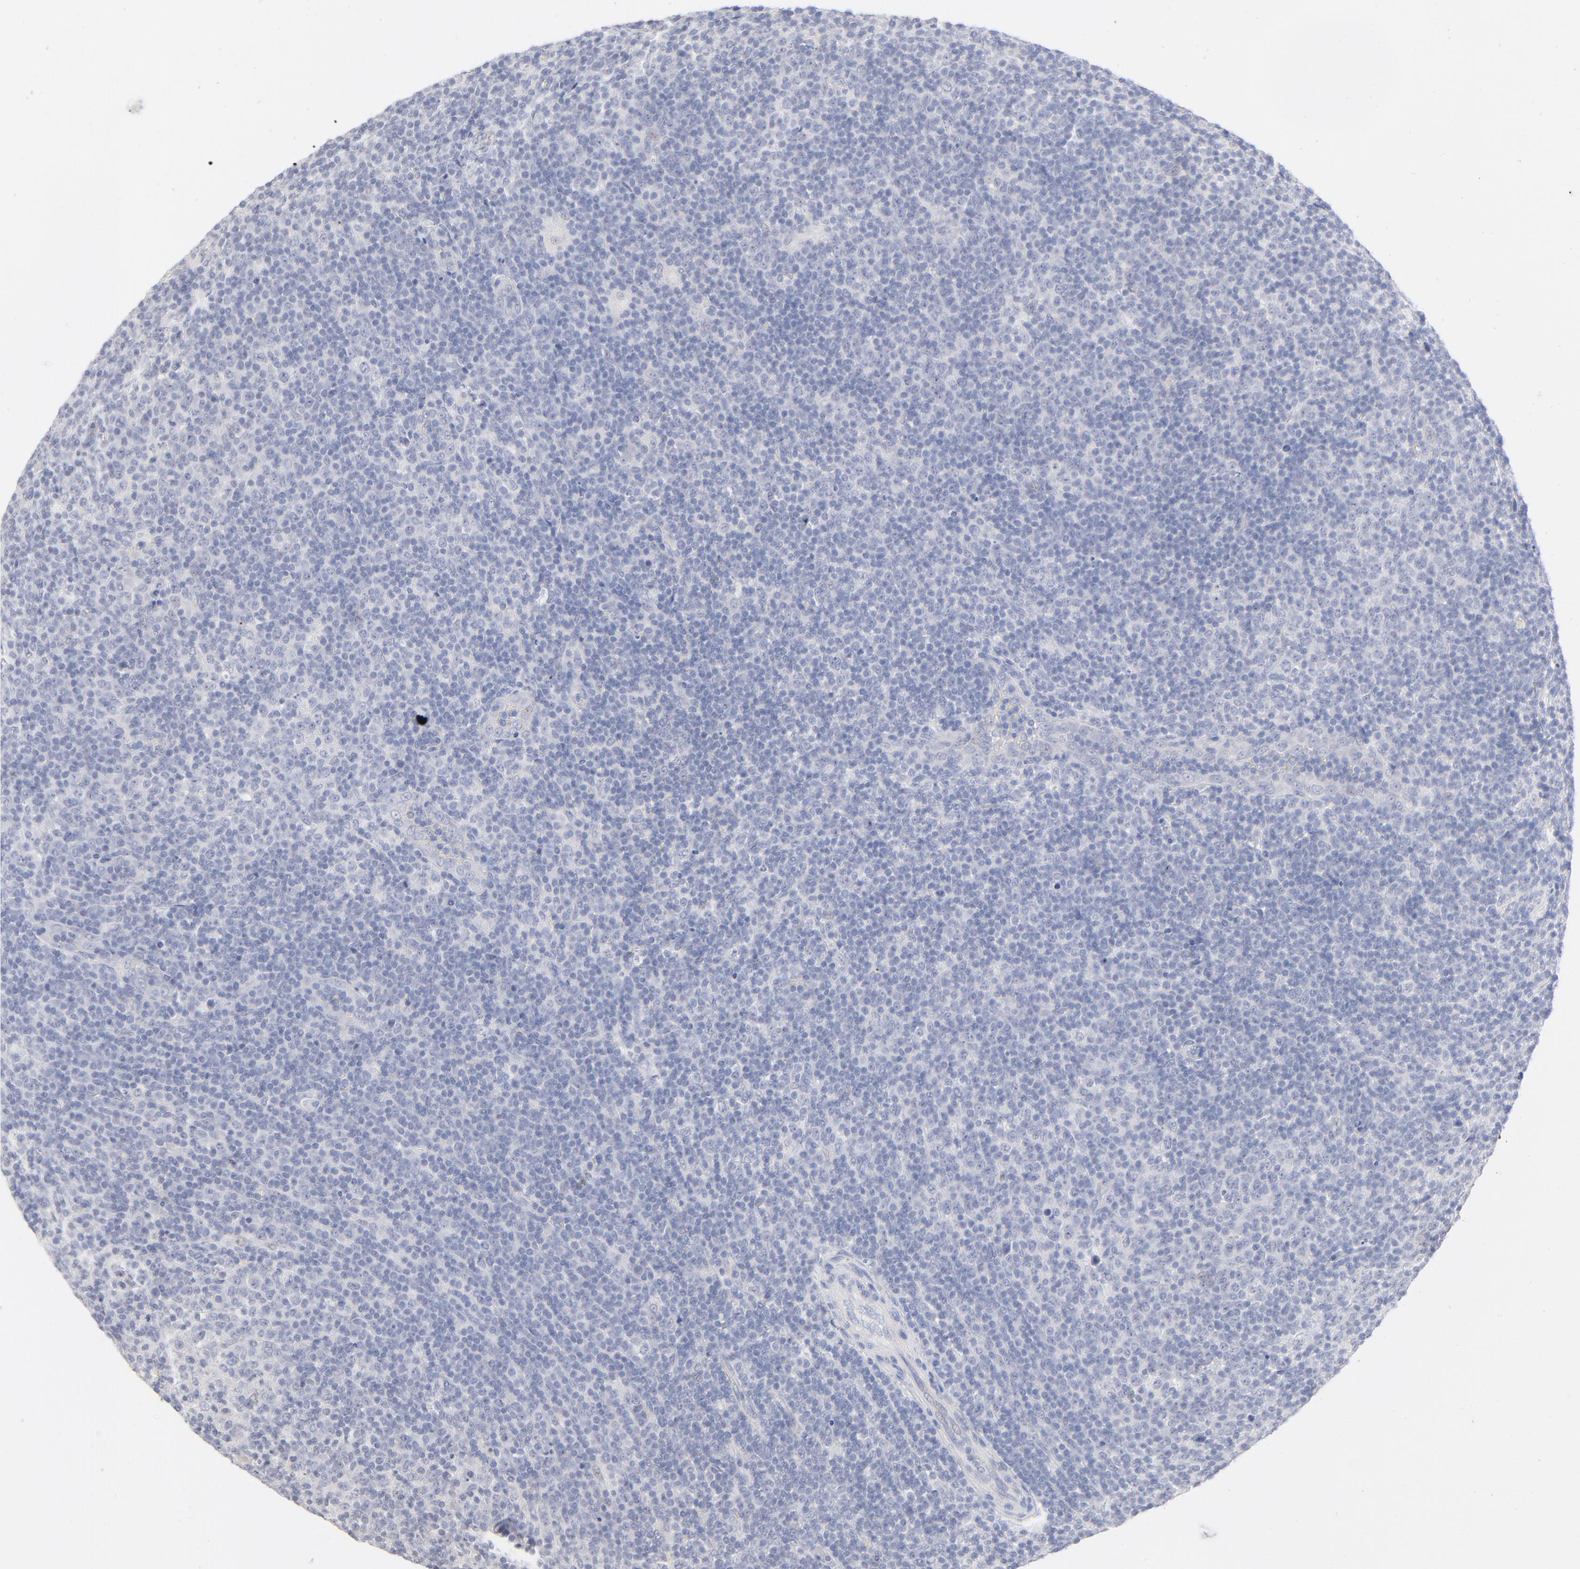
{"staining": {"intensity": "negative", "quantity": "none", "location": "none"}, "tissue": "lymphoma", "cell_type": "Tumor cells", "image_type": "cancer", "snomed": [{"axis": "morphology", "description": "Malignant lymphoma, non-Hodgkin's type, Low grade"}, {"axis": "topography", "description": "Lymph node"}], "caption": "This histopathology image is of lymphoma stained with immunohistochemistry (IHC) to label a protein in brown with the nuclei are counter-stained blue. There is no expression in tumor cells.", "gene": "ONECUT1", "patient": {"sex": "male", "age": 70}}